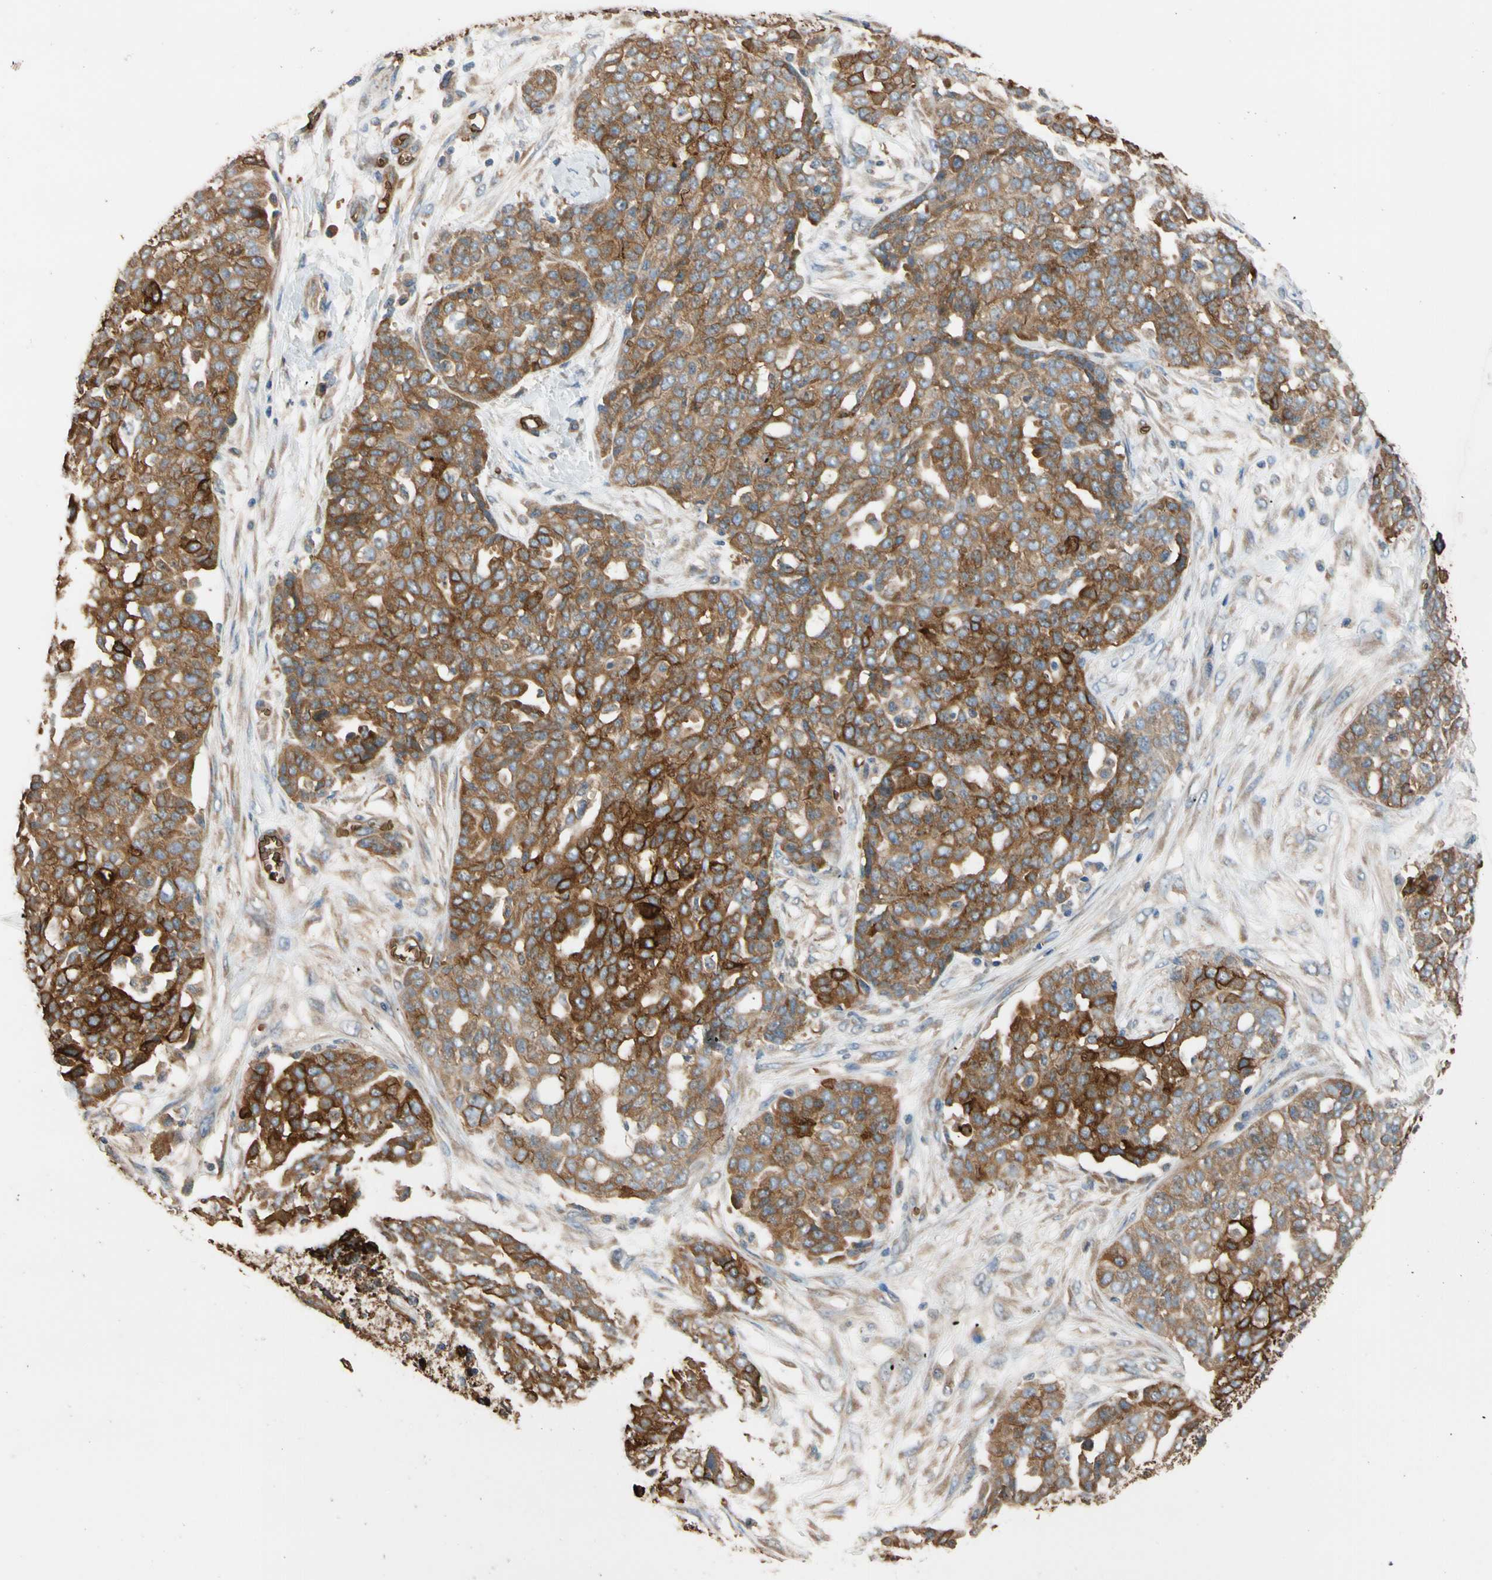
{"staining": {"intensity": "strong", "quantity": ">75%", "location": "cytoplasmic/membranous"}, "tissue": "ovarian cancer", "cell_type": "Tumor cells", "image_type": "cancer", "snomed": [{"axis": "morphology", "description": "Cystadenocarcinoma, serous, NOS"}, {"axis": "topography", "description": "Soft tissue"}, {"axis": "topography", "description": "Ovary"}], "caption": "Immunohistochemical staining of ovarian cancer reveals strong cytoplasmic/membranous protein expression in about >75% of tumor cells.", "gene": "RIOK2", "patient": {"sex": "female", "age": 57}}